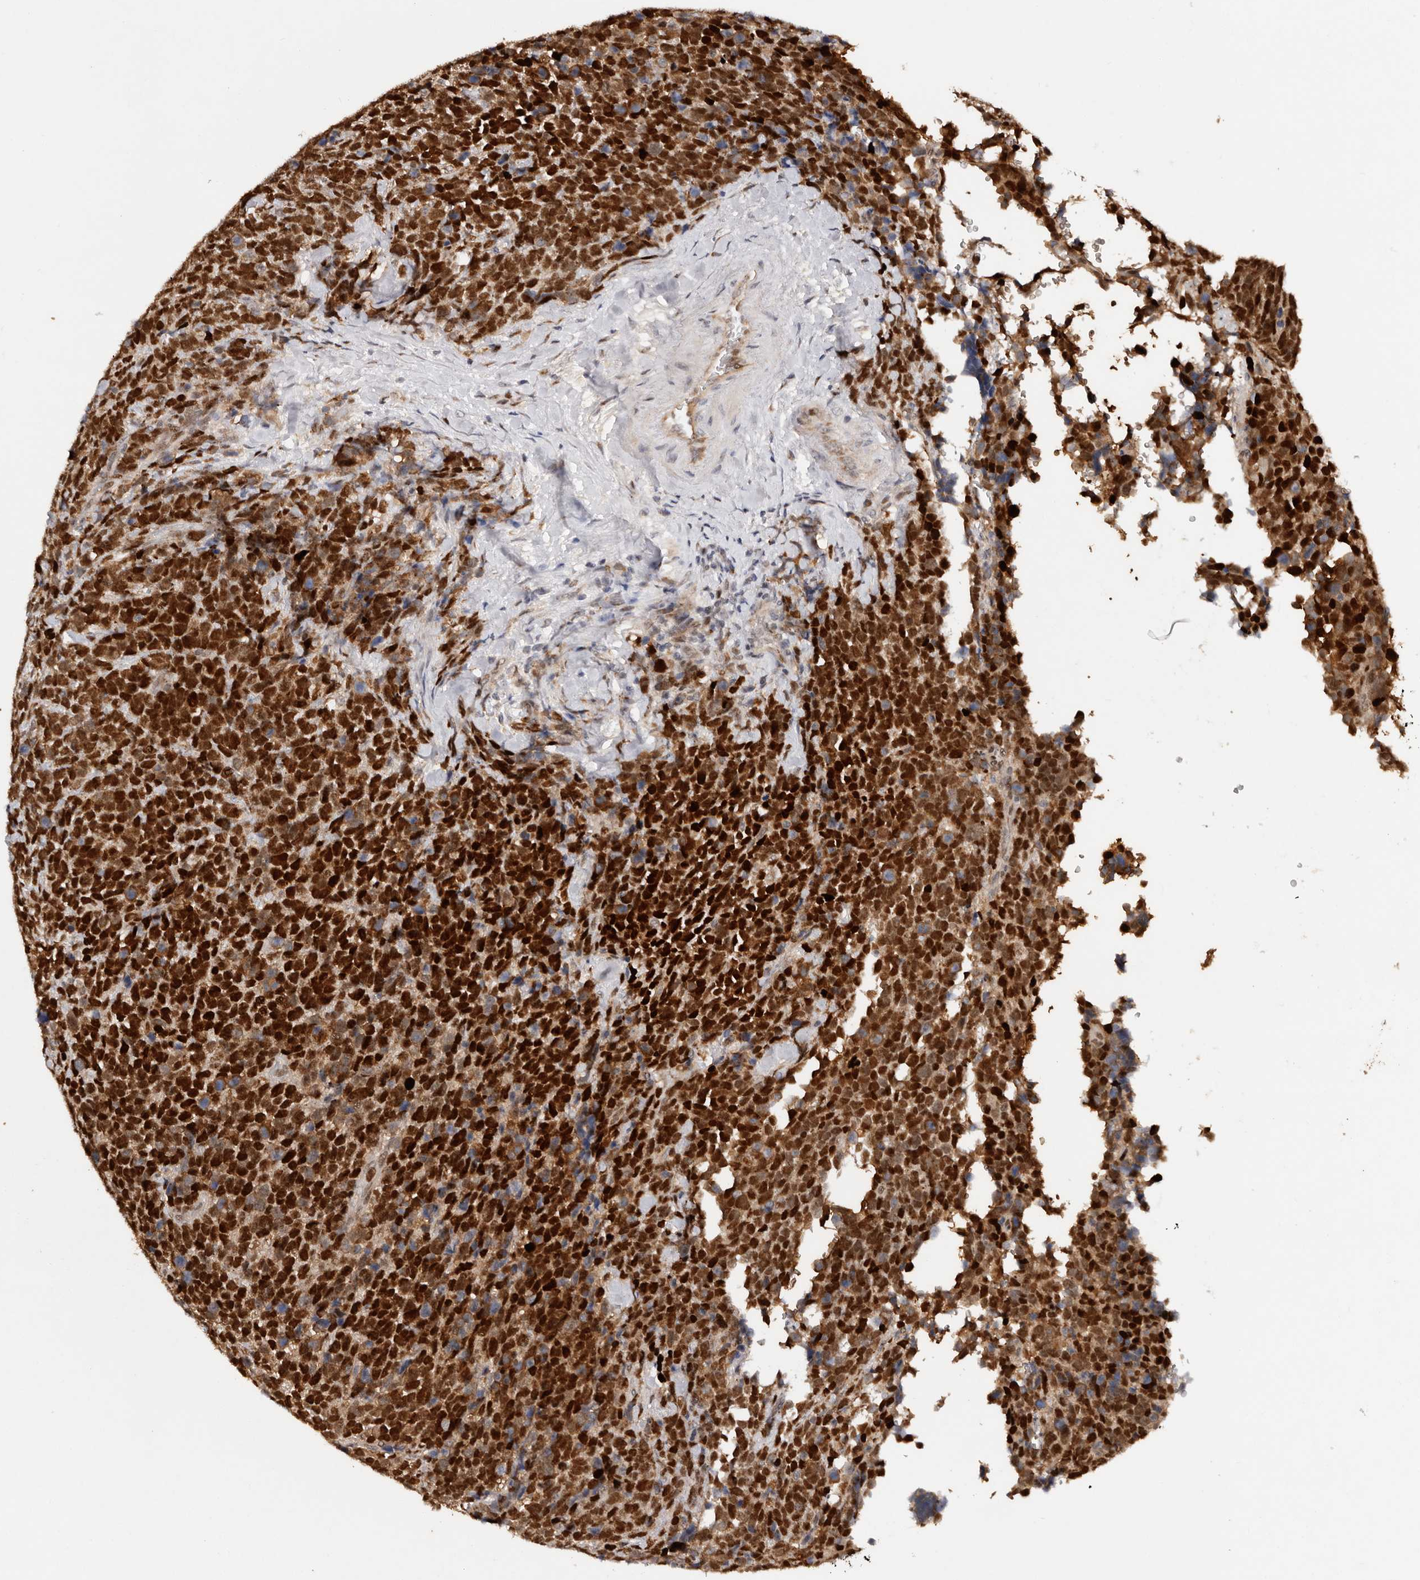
{"staining": {"intensity": "strong", "quantity": ">75%", "location": "cytoplasmic/membranous,nuclear"}, "tissue": "urothelial cancer", "cell_type": "Tumor cells", "image_type": "cancer", "snomed": [{"axis": "morphology", "description": "Urothelial carcinoma, High grade"}, {"axis": "topography", "description": "Urinary bladder"}], "caption": "Immunohistochemical staining of human high-grade urothelial carcinoma displays high levels of strong cytoplasmic/membranous and nuclear staining in approximately >75% of tumor cells. The protein of interest is shown in brown color, while the nuclei are stained blue.", "gene": "KLF7", "patient": {"sex": "female", "age": 82}}